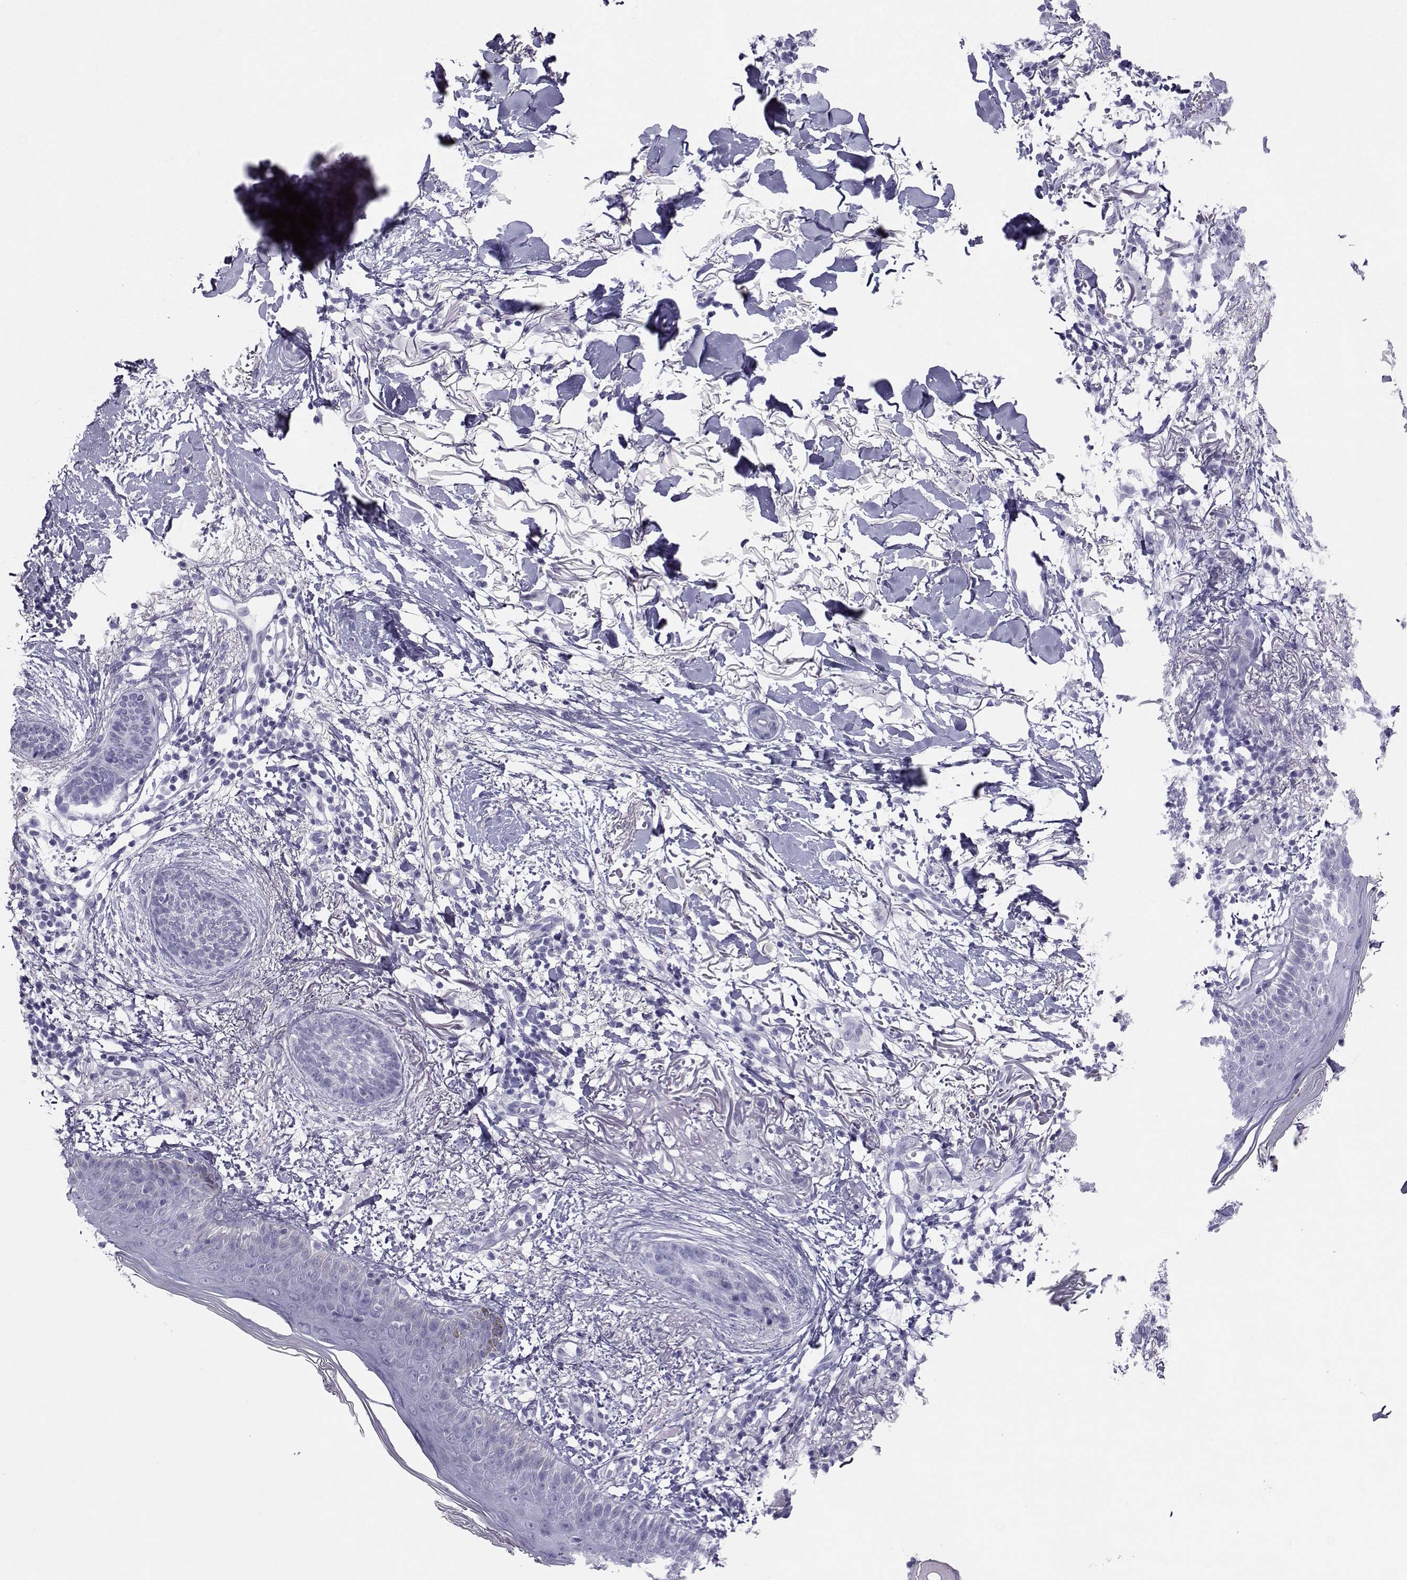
{"staining": {"intensity": "negative", "quantity": "none", "location": "none"}, "tissue": "skin cancer", "cell_type": "Tumor cells", "image_type": "cancer", "snomed": [{"axis": "morphology", "description": "Normal tissue, NOS"}, {"axis": "morphology", "description": "Basal cell carcinoma"}, {"axis": "topography", "description": "Skin"}], "caption": "Basal cell carcinoma (skin) stained for a protein using IHC demonstrates no staining tumor cells.", "gene": "SST", "patient": {"sex": "male", "age": 84}}